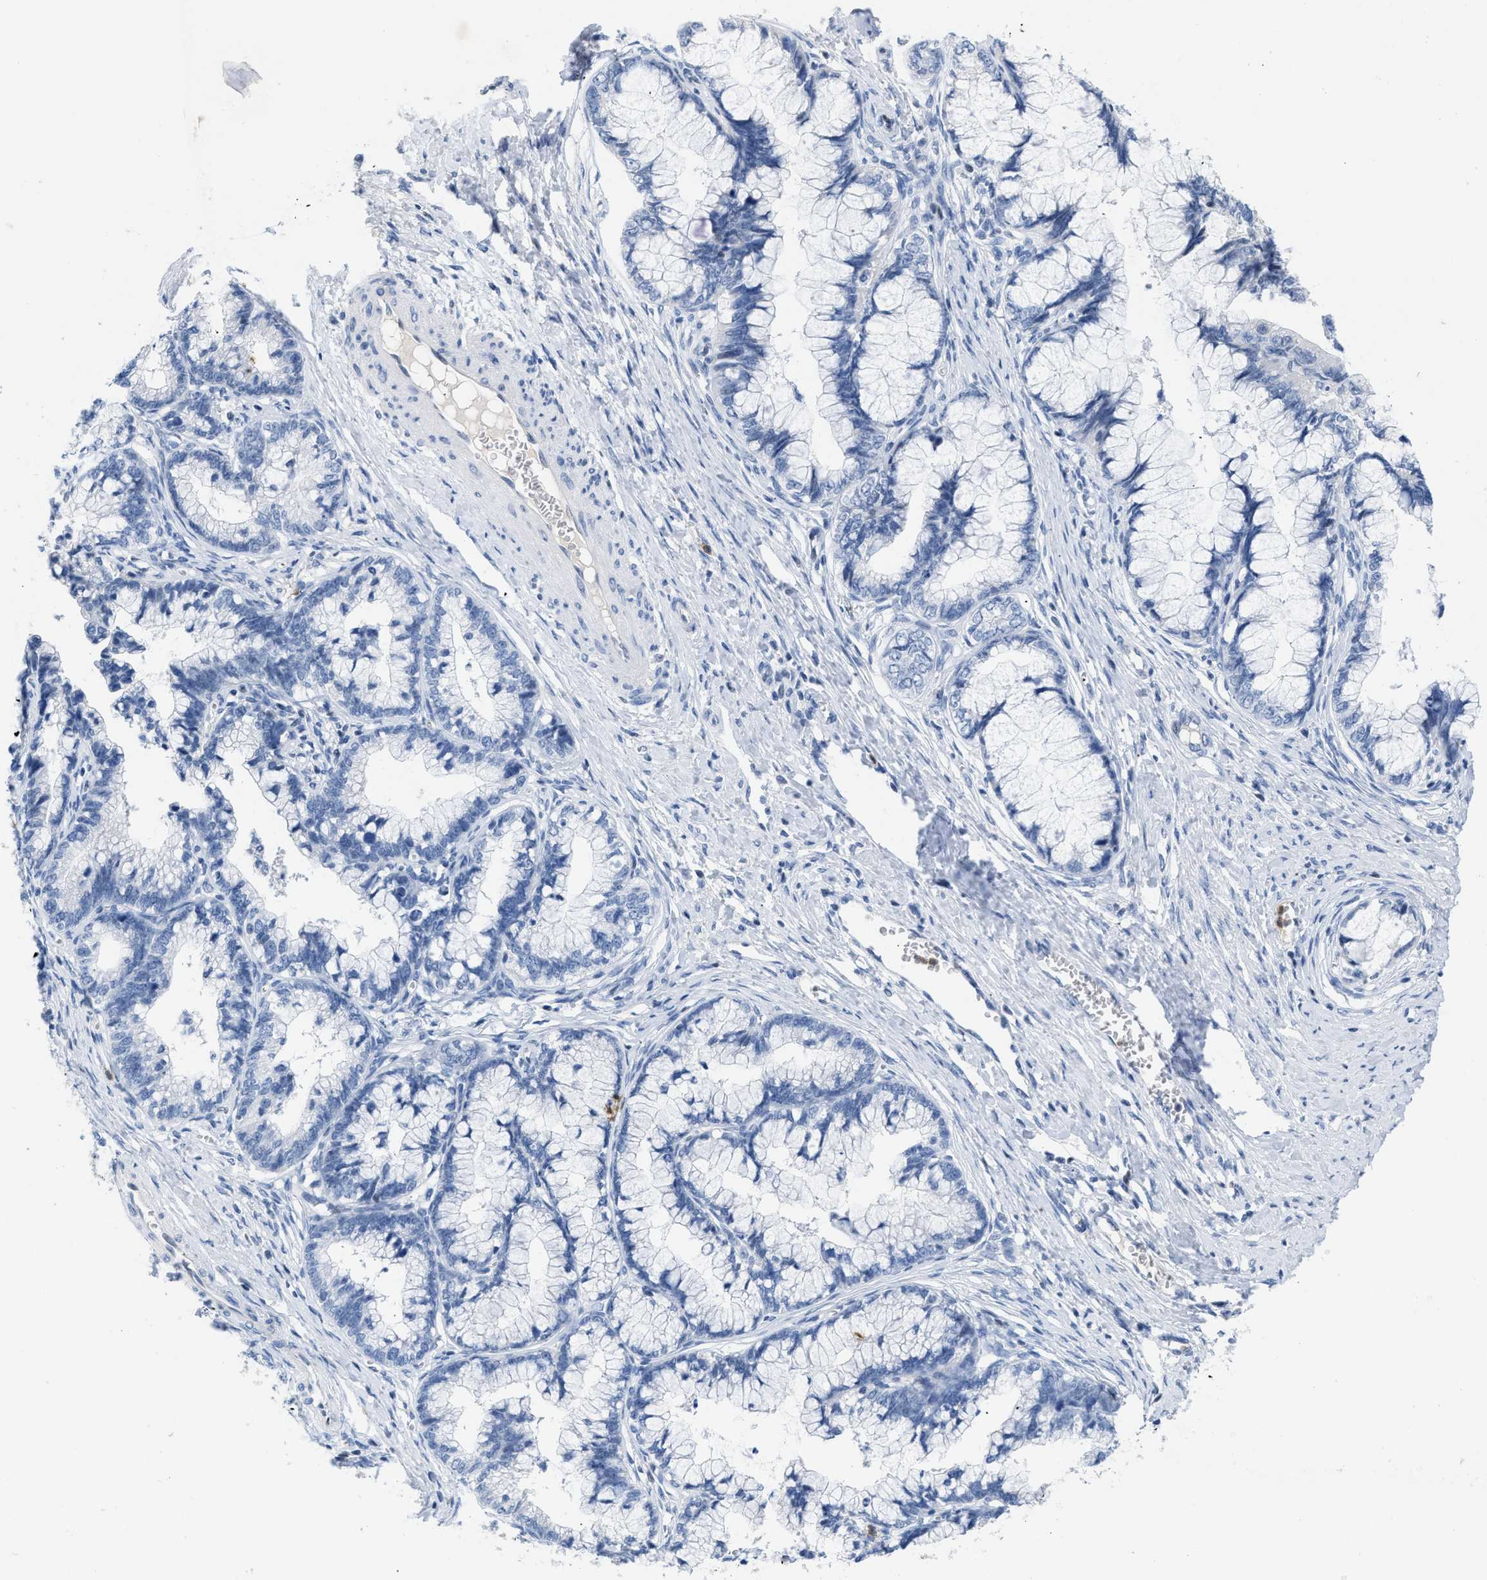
{"staining": {"intensity": "negative", "quantity": "none", "location": "none"}, "tissue": "cervical cancer", "cell_type": "Tumor cells", "image_type": "cancer", "snomed": [{"axis": "morphology", "description": "Adenocarcinoma, NOS"}, {"axis": "topography", "description": "Cervix"}], "caption": "Immunohistochemistry (IHC) of cervical cancer (adenocarcinoma) demonstrates no expression in tumor cells.", "gene": "BOLL", "patient": {"sex": "female", "age": 44}}